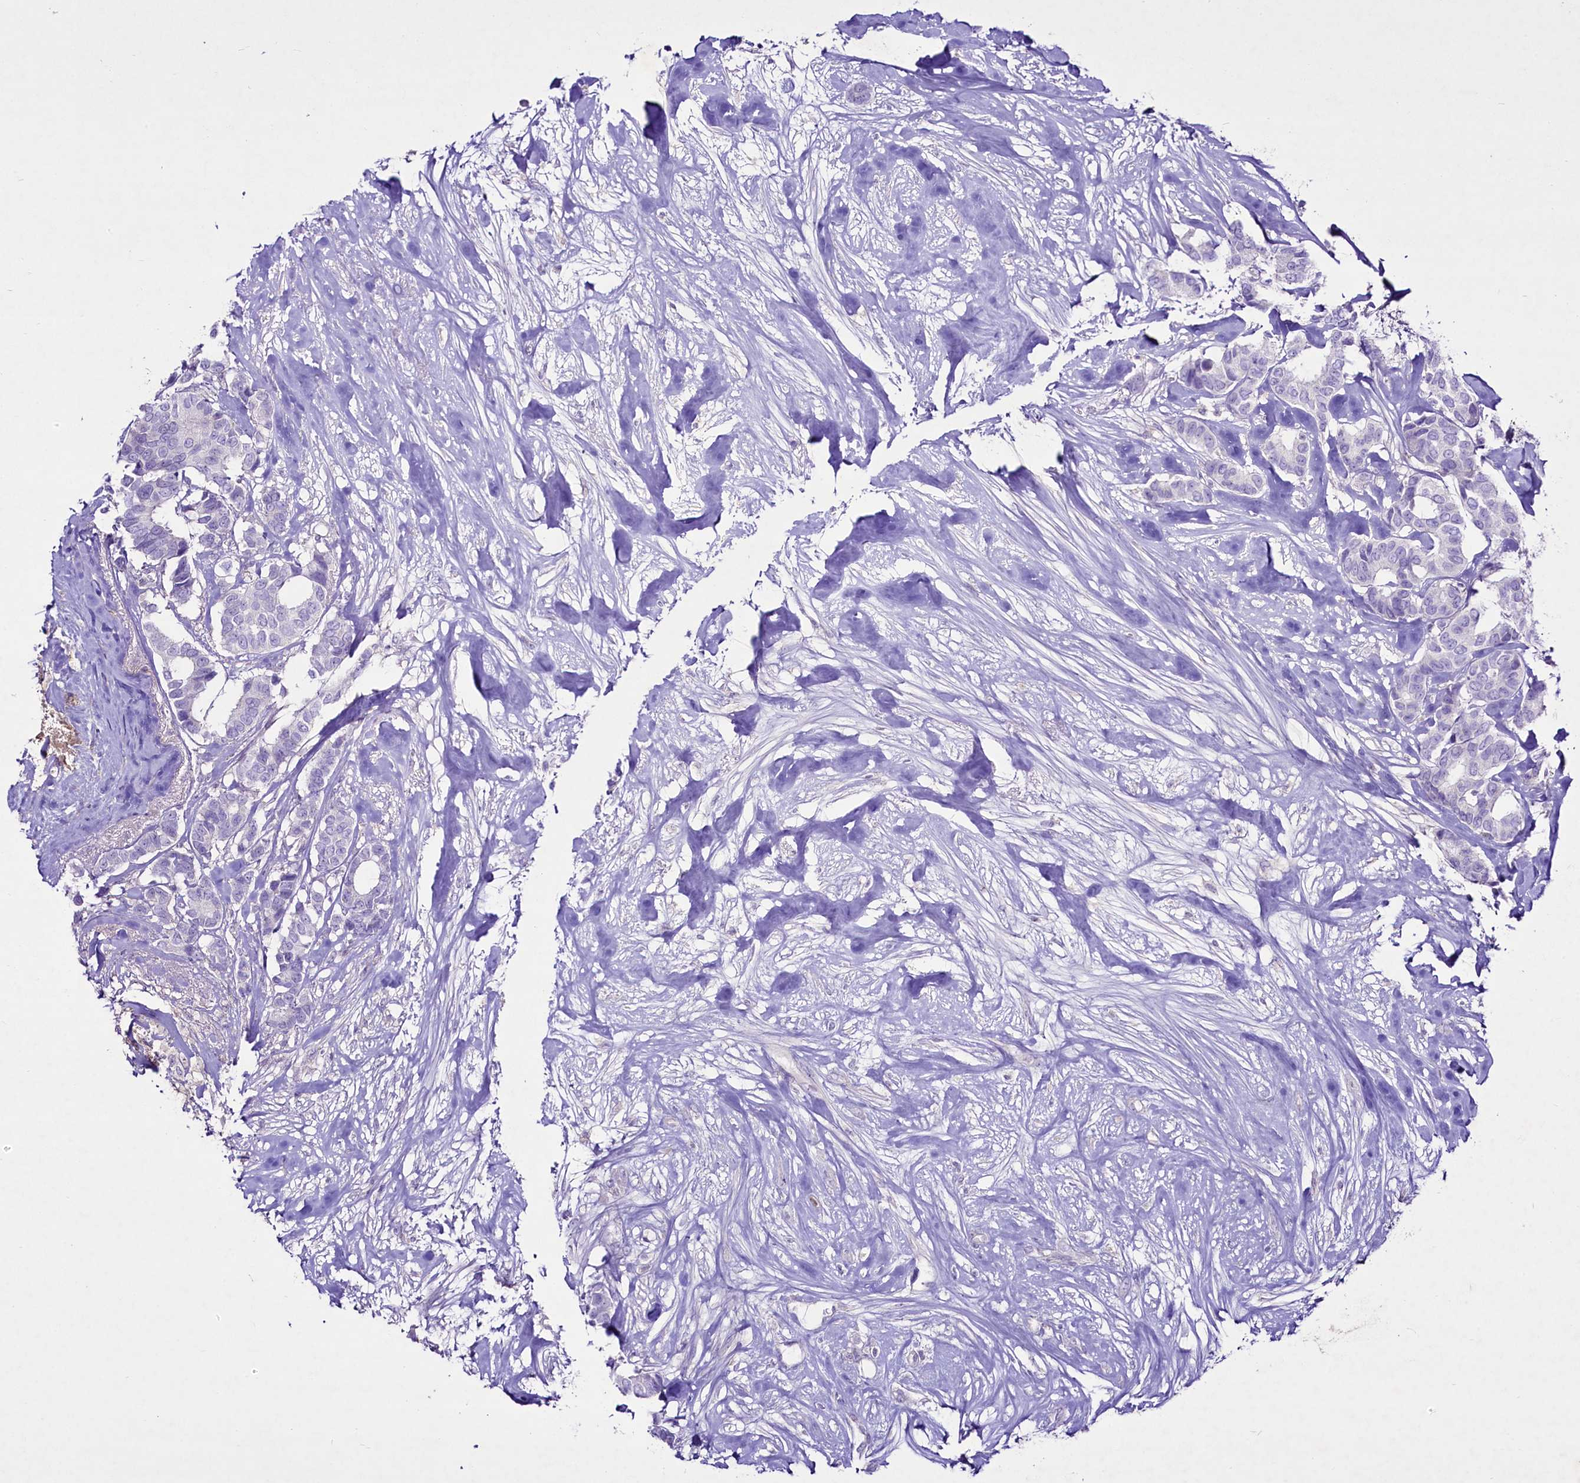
{"staining": {"intensity": "negative", "quantity": "none", "location": "none"}, "tissue": "breast cancer", "cell_type": "Tumor cells", "image_type": "cancer", "snomed": [{"axis": "morphology", "description": "Duct carcinoma"}, {"axis": "topography", "description": "Breast"}], "caption": "Micrograph shows no significant protein expression in tumor cells of breast cancer. Nuclei are stained in blue.", "gene": "FAM209B", "patient": {"sex": "female", "age": 87}}